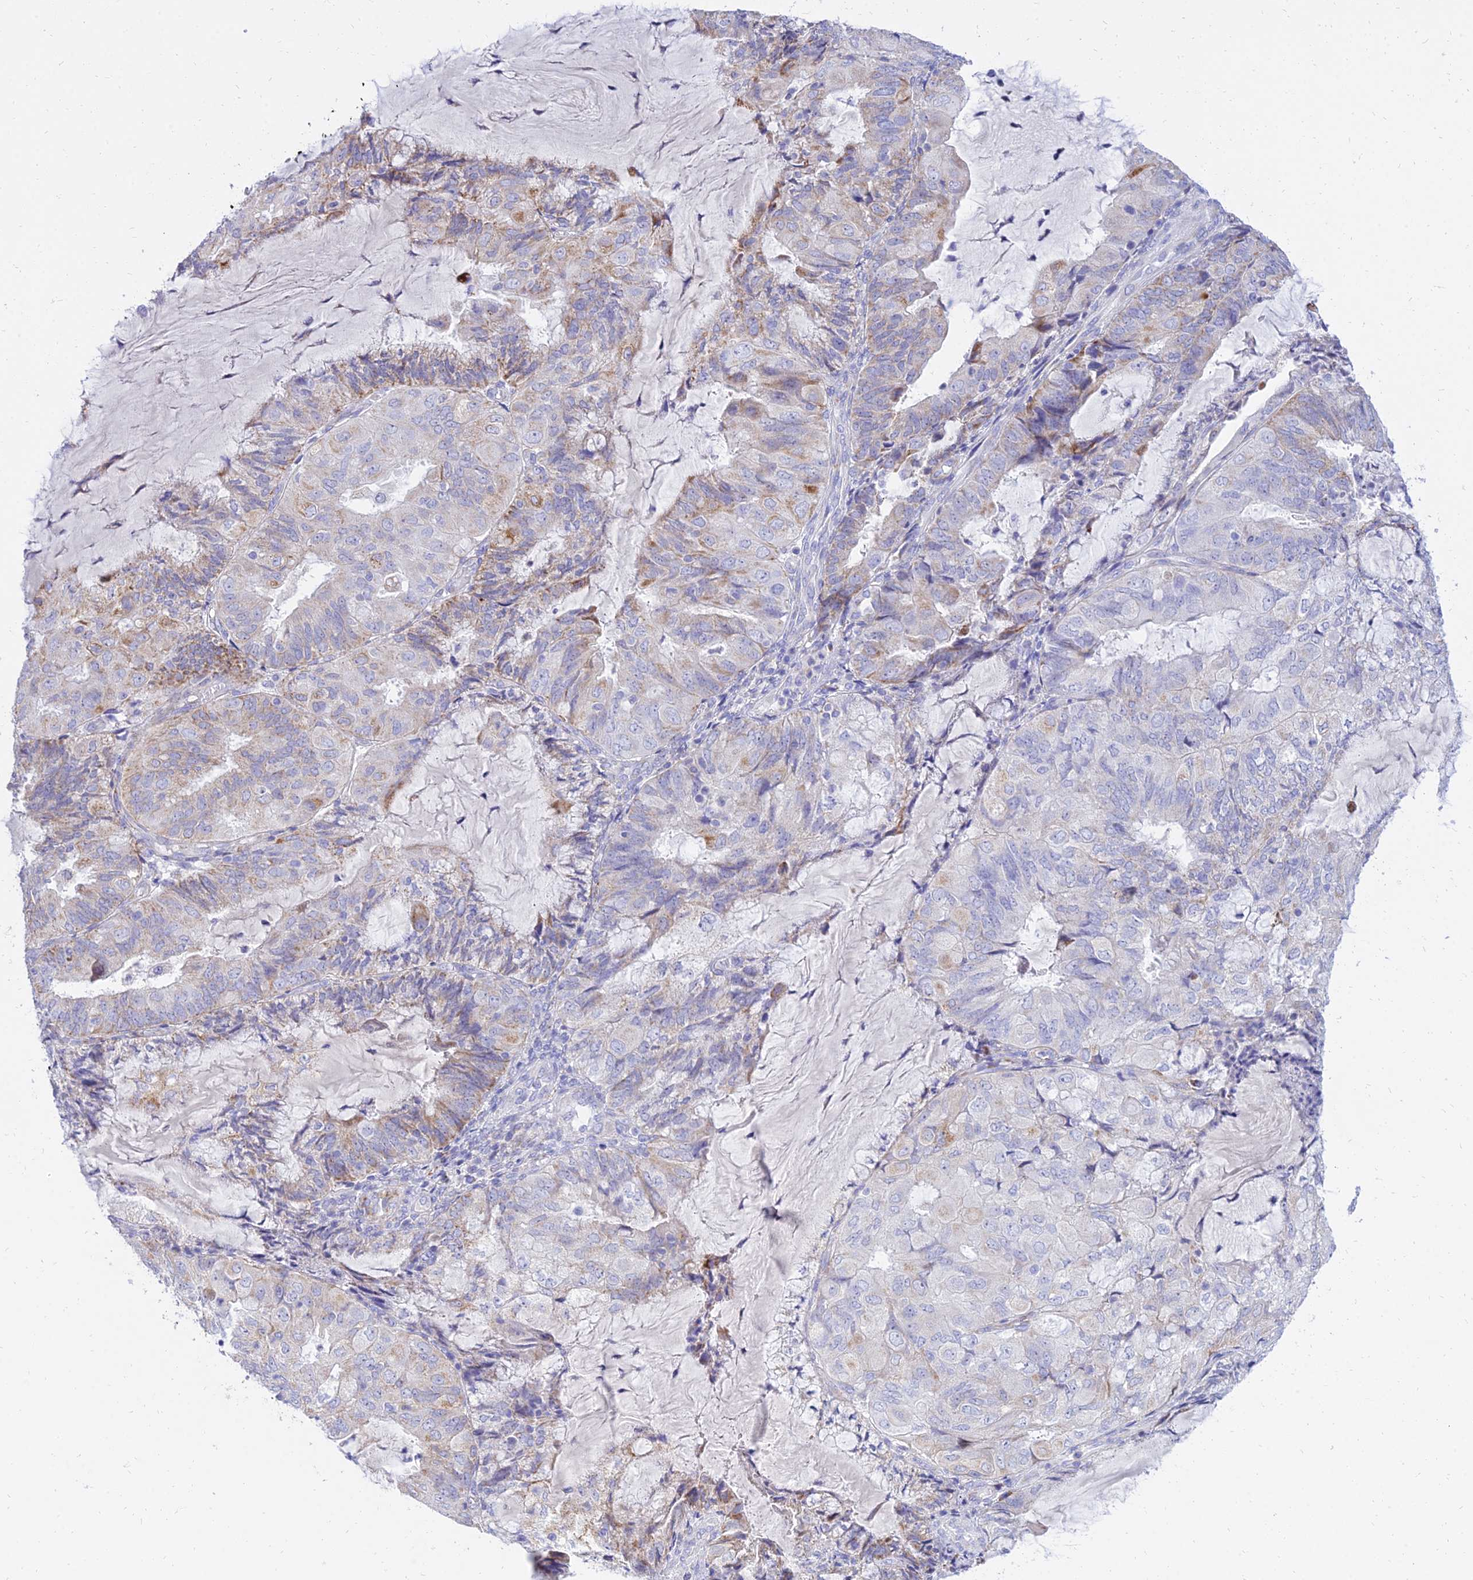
{"staining": {"intensity": "moderate", "quantity": "<25%", "location": "cytoplasmic/membranous"}, "tissue": "endometrial cancer", "cell_type": "Tumor cells", "image_type": "cancer", "snomed": [{"axis": "morphology", "description": "Adenocarcinoma, NOS"}, {"axis": "topography", "description": "Endometrium"}], "caption": "Protein expression analysis of human endometrial cancer reveals moderate cytoplasmic/membranous staining in approximately <25% of tumor cells. (Stains: DAB (3,3'-diaminobenzidine) in brown, nuclei in blue, Microscopy: brightfield microscopy at high magnification).", "gene": "PKN3", "patient": {"sex": "female", "age": 81}}